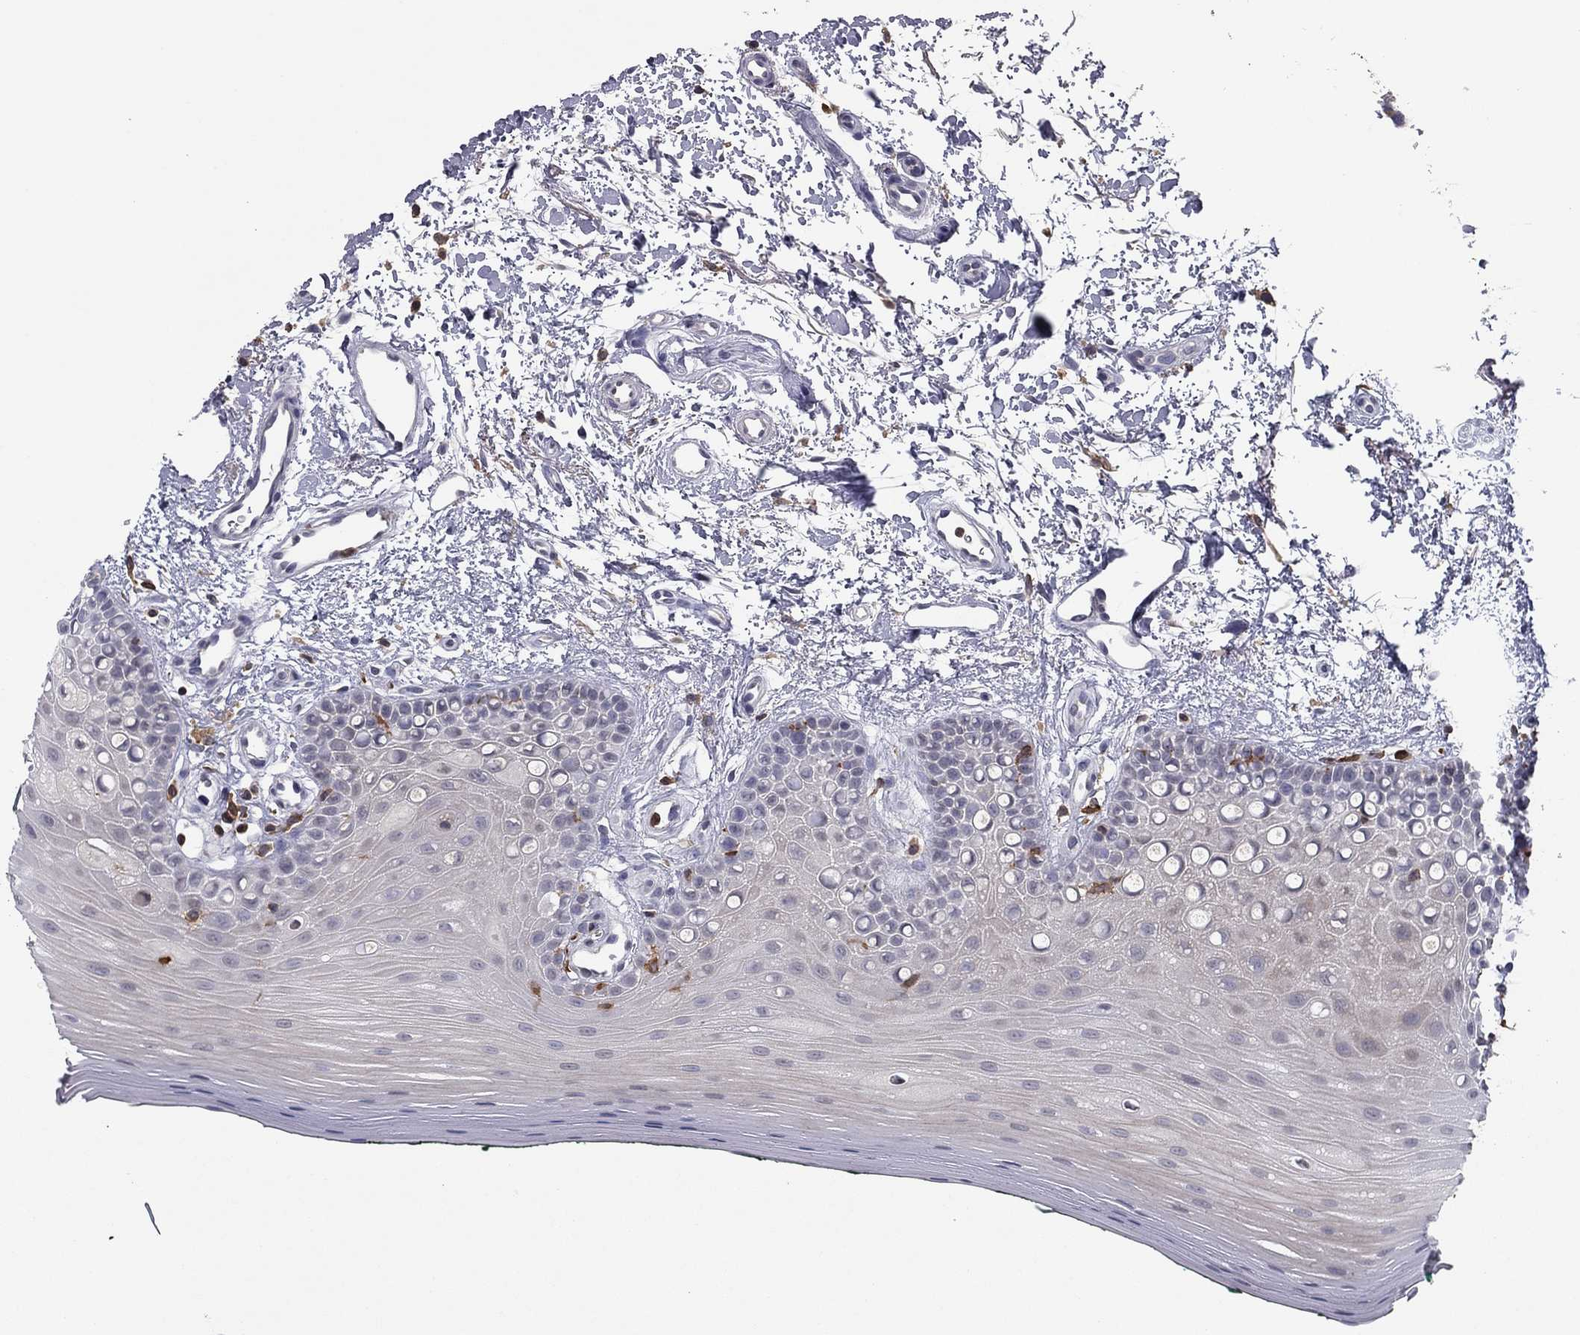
{"staining": {"intensity": "negative", "quantity": "none", "location": "none"}, "tissue": "oral mucosa", "cell_type": "Squamous epithelial cells", "image_type": "normal", "snomed": [{"axis": "morphology", "description": "Normal tissue, NOS"}, {"axis": "topography", "description": "Oral tissue"}], "caption": "Immunohistochemical staining of unremarkable oral mucosa exhibits no significant expression in squamous epithelial cells. Nuclei are stained in blue.", "gene": "PLCB2", "patient": {"sex": "female", "age": 78}}